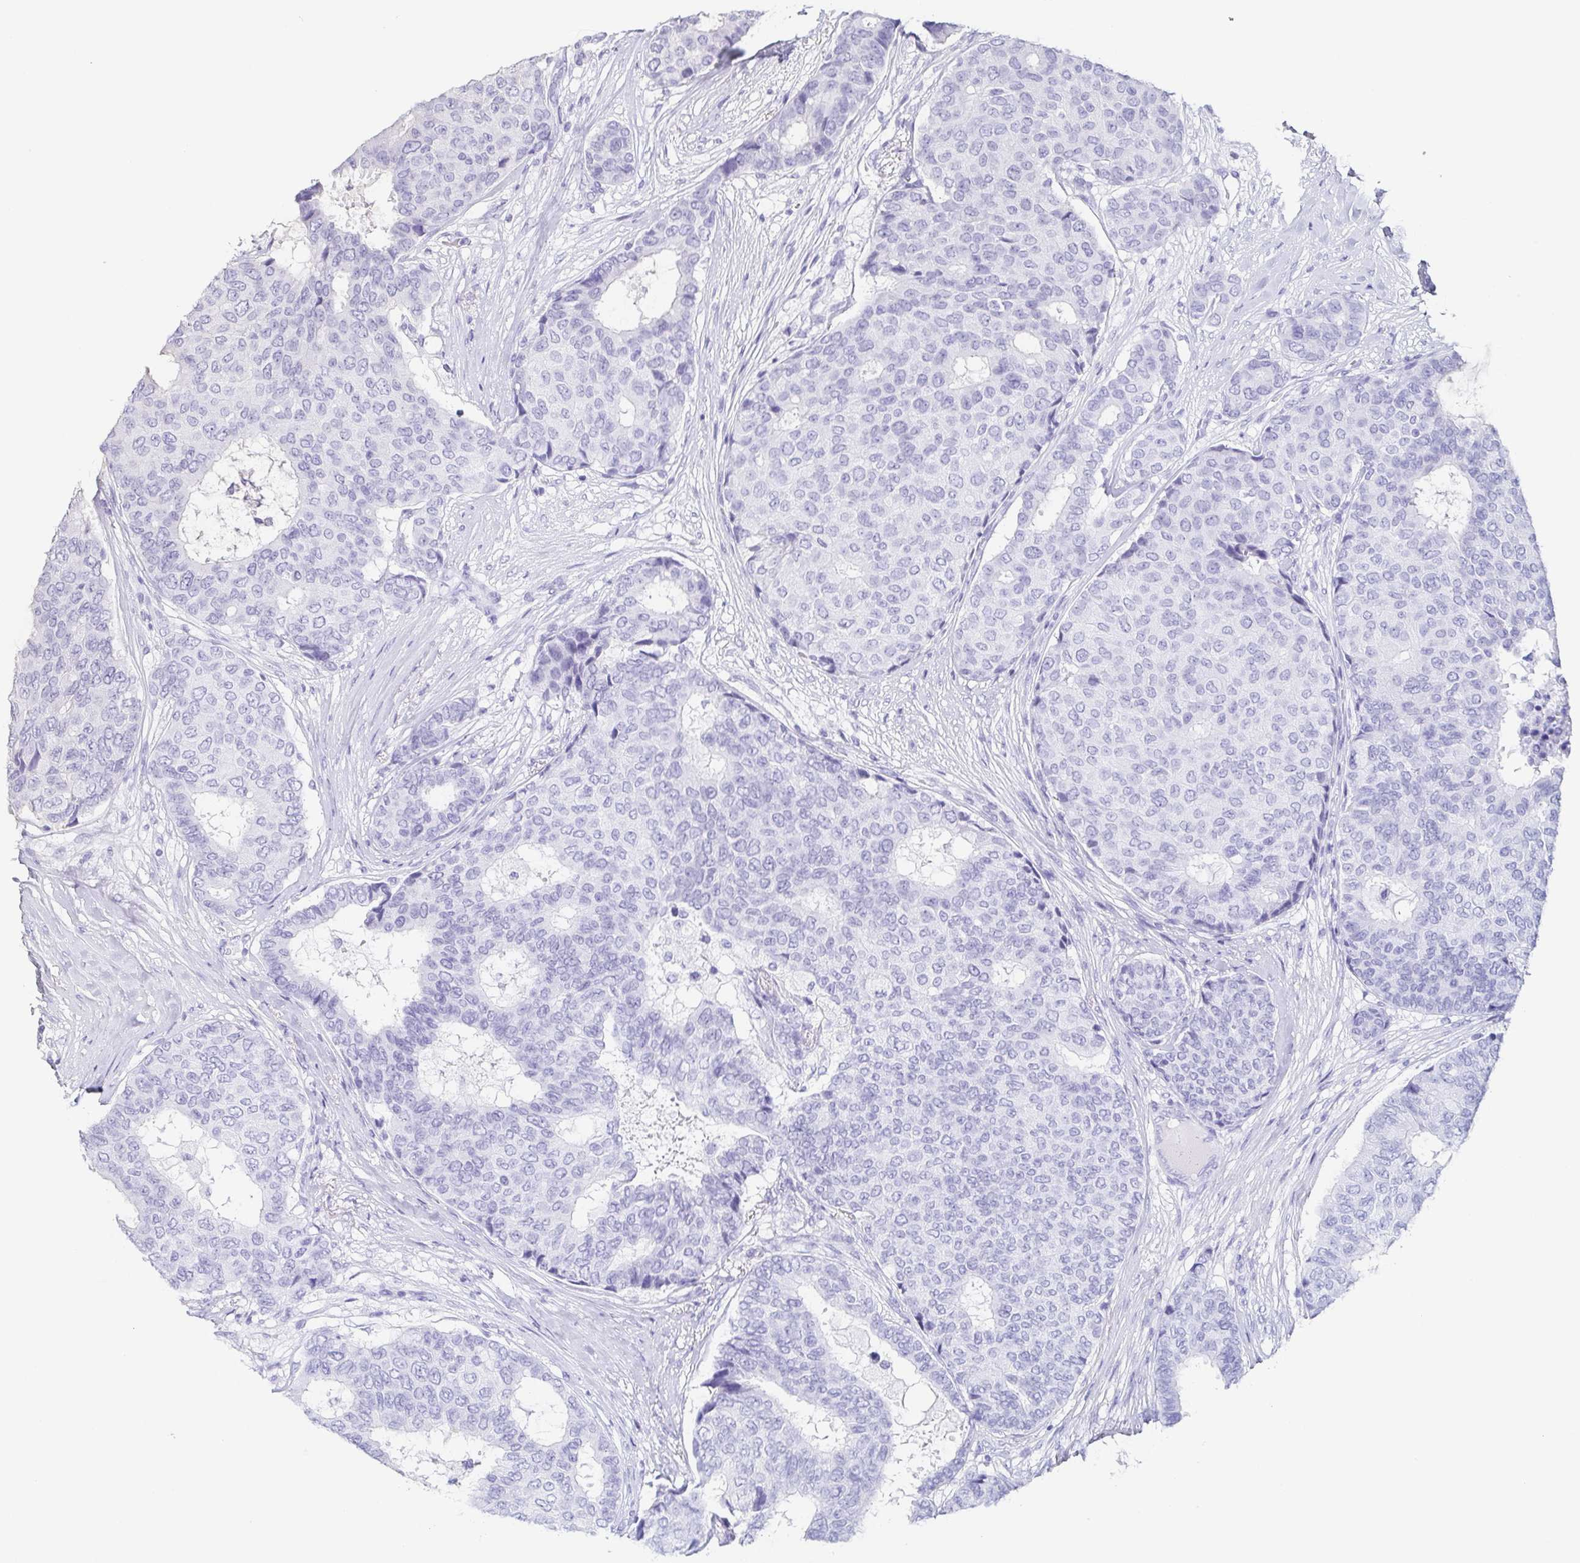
{"staining": {"intensity": "negative", "quantity": "none", "location": "none"}, "tissue": "breast cancer", "cell_type": "Tumor cells", "image_type": "cancer", "snomed": [{"axis": "morphology", "description": "Duct carcinoma"}, {"axis": "topography", "description": "Breast"}], "caption": "Immunohistochemistry (IHC) of human breast cancer reveals no expression in tumor cells.", "gene": "BPIFA2", "patient": {"sex": "female", "age": 75}}